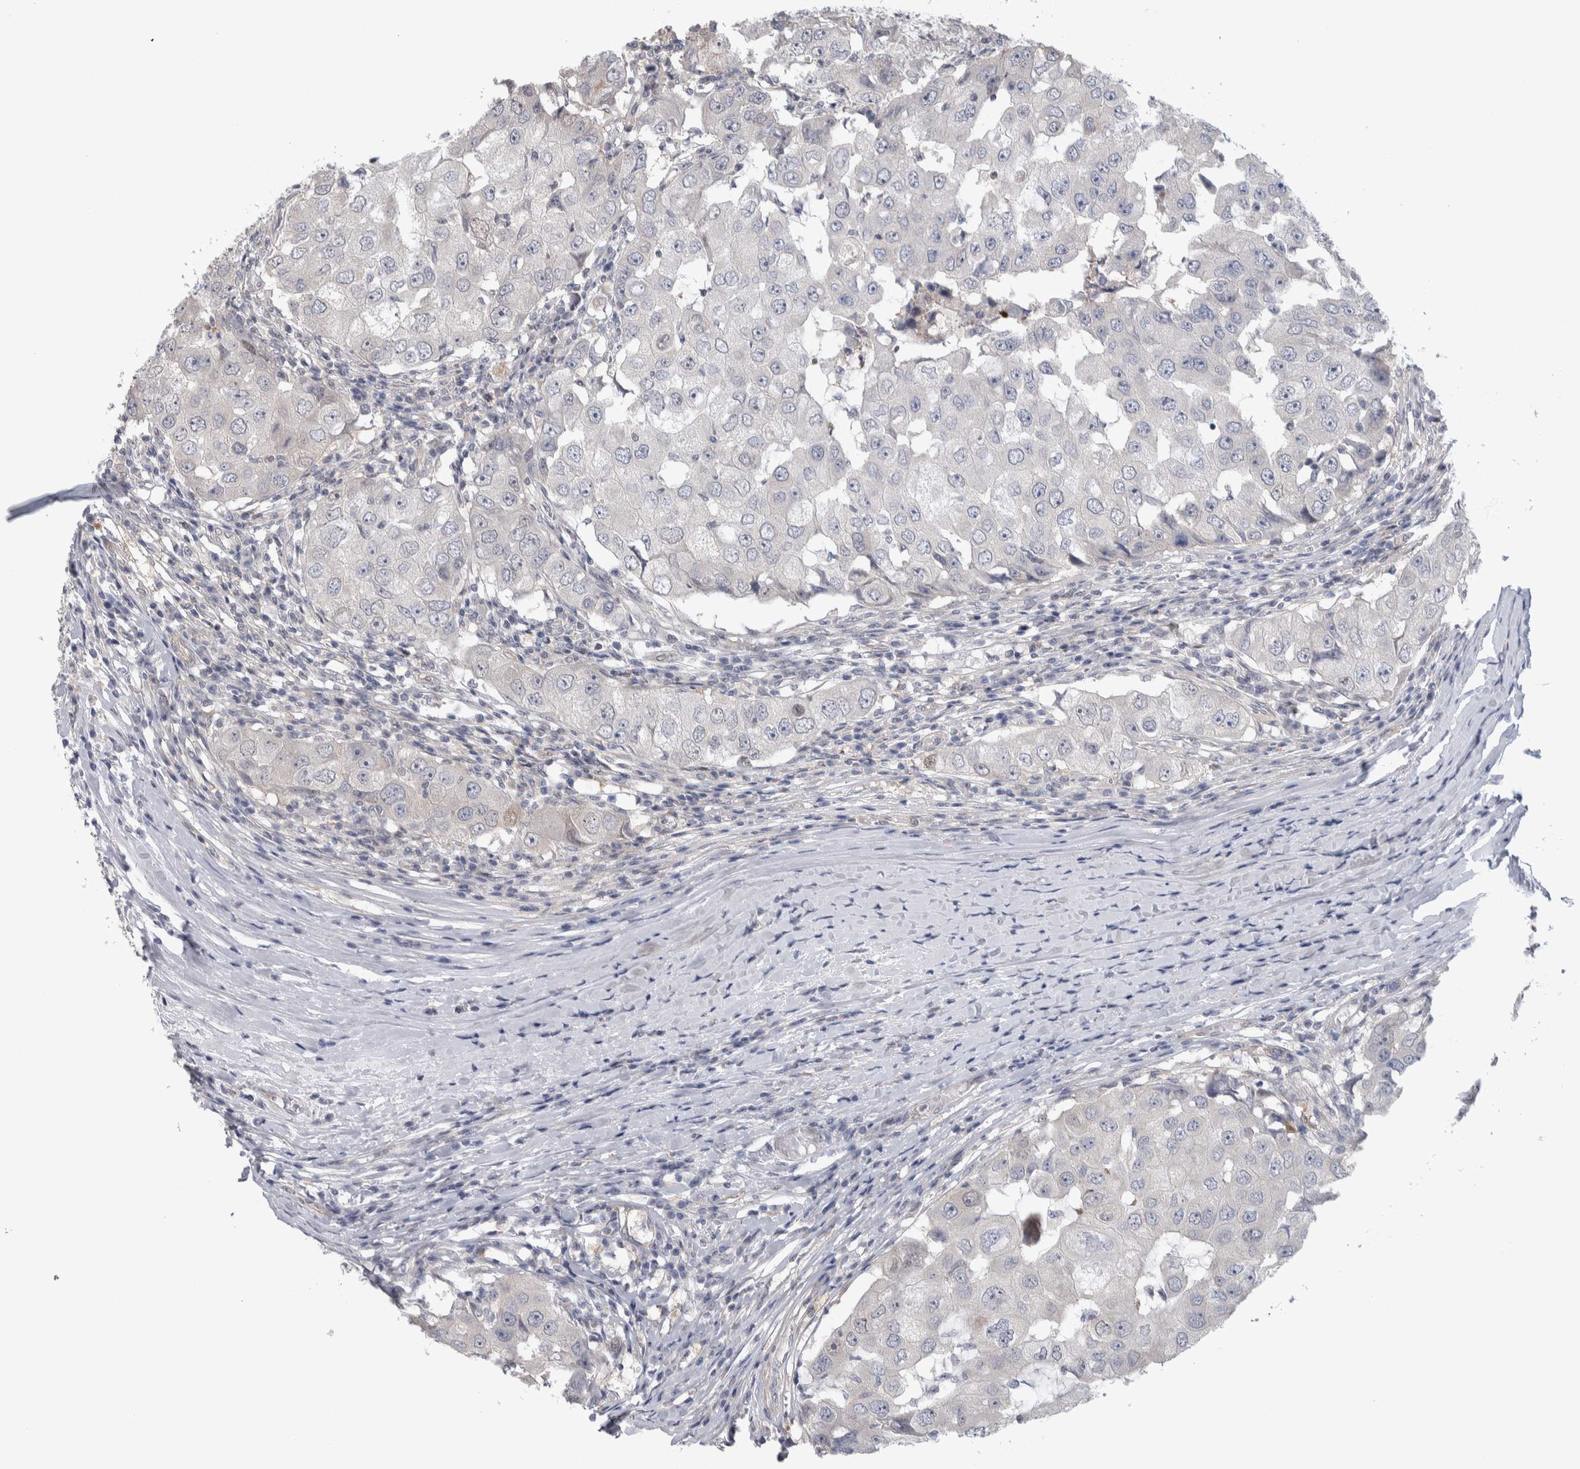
{"staining": {"intensity": "negative", "quantity": "none", "location": "none"}, "tissue": "breast cancer", "cell_type": "Tumor cells", "image_type": "cancer", "snomed": [{"axis": "morphology", "description": "Duct carcinoma"}, {"axis": "topography", "description": "Breast"}], "caption": "Tumor cells are negative for protein expression in human breast infiltrating ductal carcinoma.", "gene": "TAX1BP1", "patient": {"sex": "female", "age": 27}}